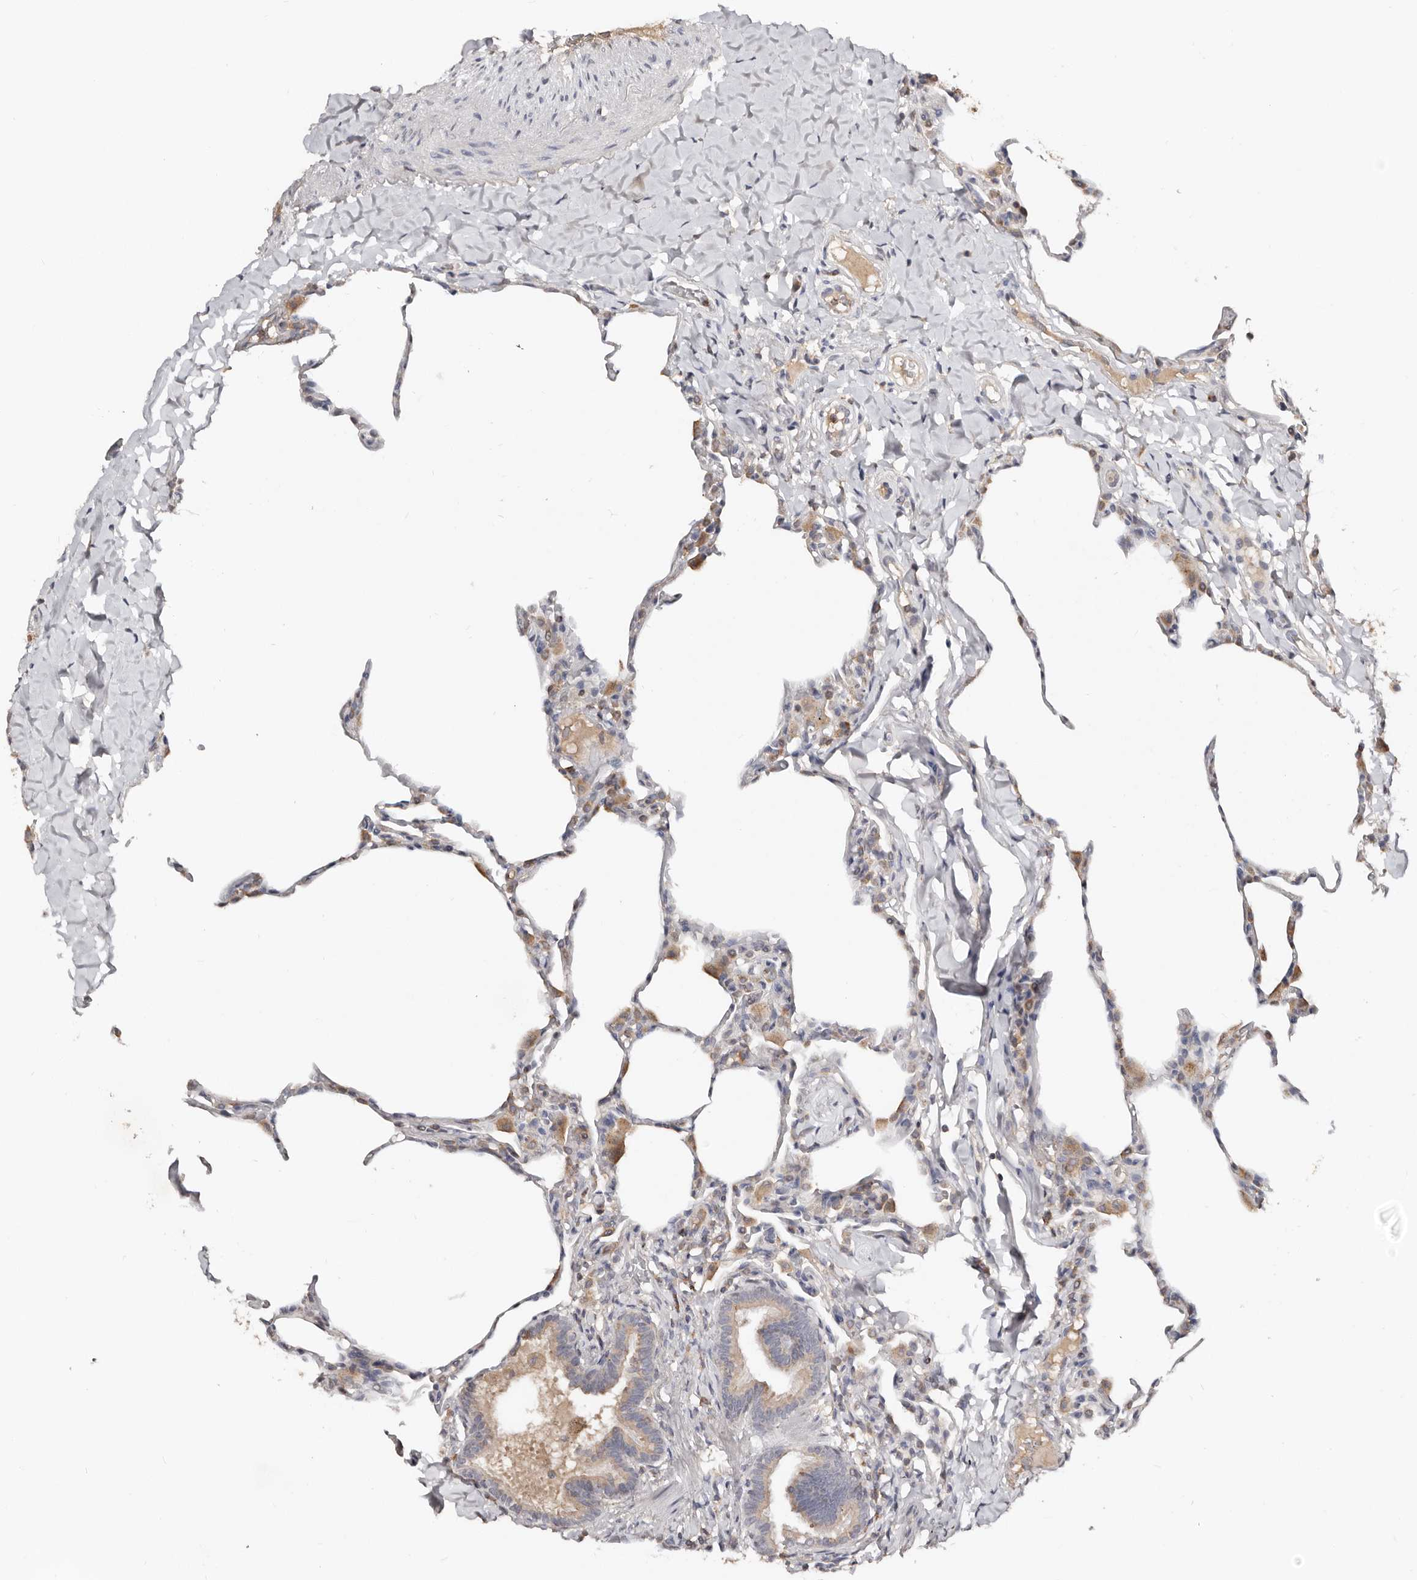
{"staining": {"intensity": "moderate", "quantity": "<25%", "location": "cytoplasmic/membranous"}, "tissue": "lung", "cell_type": "Alveolar cells", "image_type": "normal", "snomed": [{"axis": "morphology", "description": "Normal tissue, NOS"}, {"axis": "topography", "description": "Lung"}], "caption": "An immunohistochemistry (IHC) histopathology image of normal tissue is shown. Protein staining in brown highlights moderate cytoplasmic/membranous positivity in lung within alveolar cells.", "gene": "SLC39A2", "patient": {"sex": "male", "age": 20}}